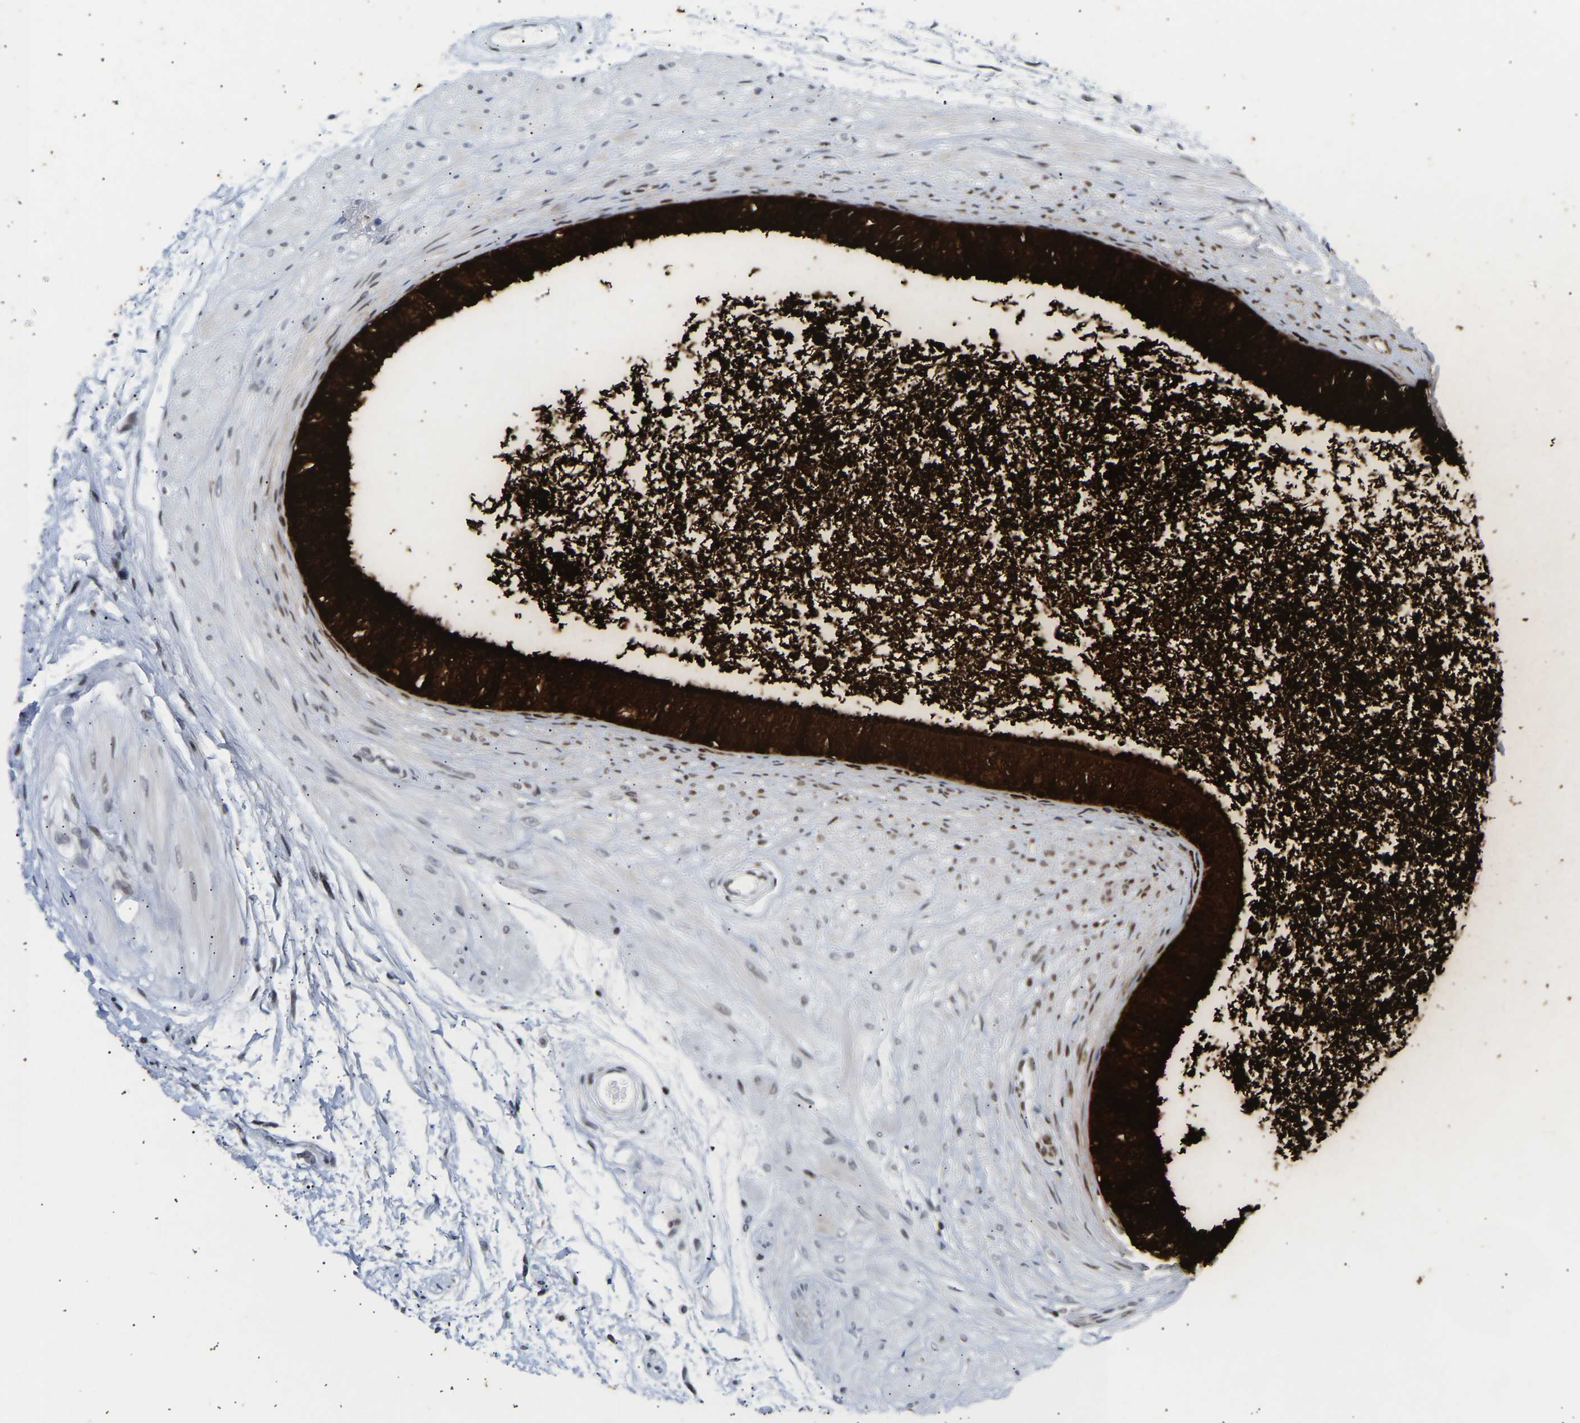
{"staining": {"intensity": "strong", "quantity": "25%-75%", "location": "cytoplasmic/membranous"}, "tissue": "epididymis", "cell_type": "Glandular cells", "image_type": "normal", "snomed": [{"axis": "morphology", "description": "Normal tissue, NOS"}, {"axis": "topography", "description": "Epididymis"}], "caption": "Approximately 25%-75% of glandular cells in unremarkable human epididymis display strong cytoplasmic/membranous protein positivity as visualized by brown immunohistochemical staining.", "gene": "SPINK2", "patient": {"sex": "male", "age": 56}}